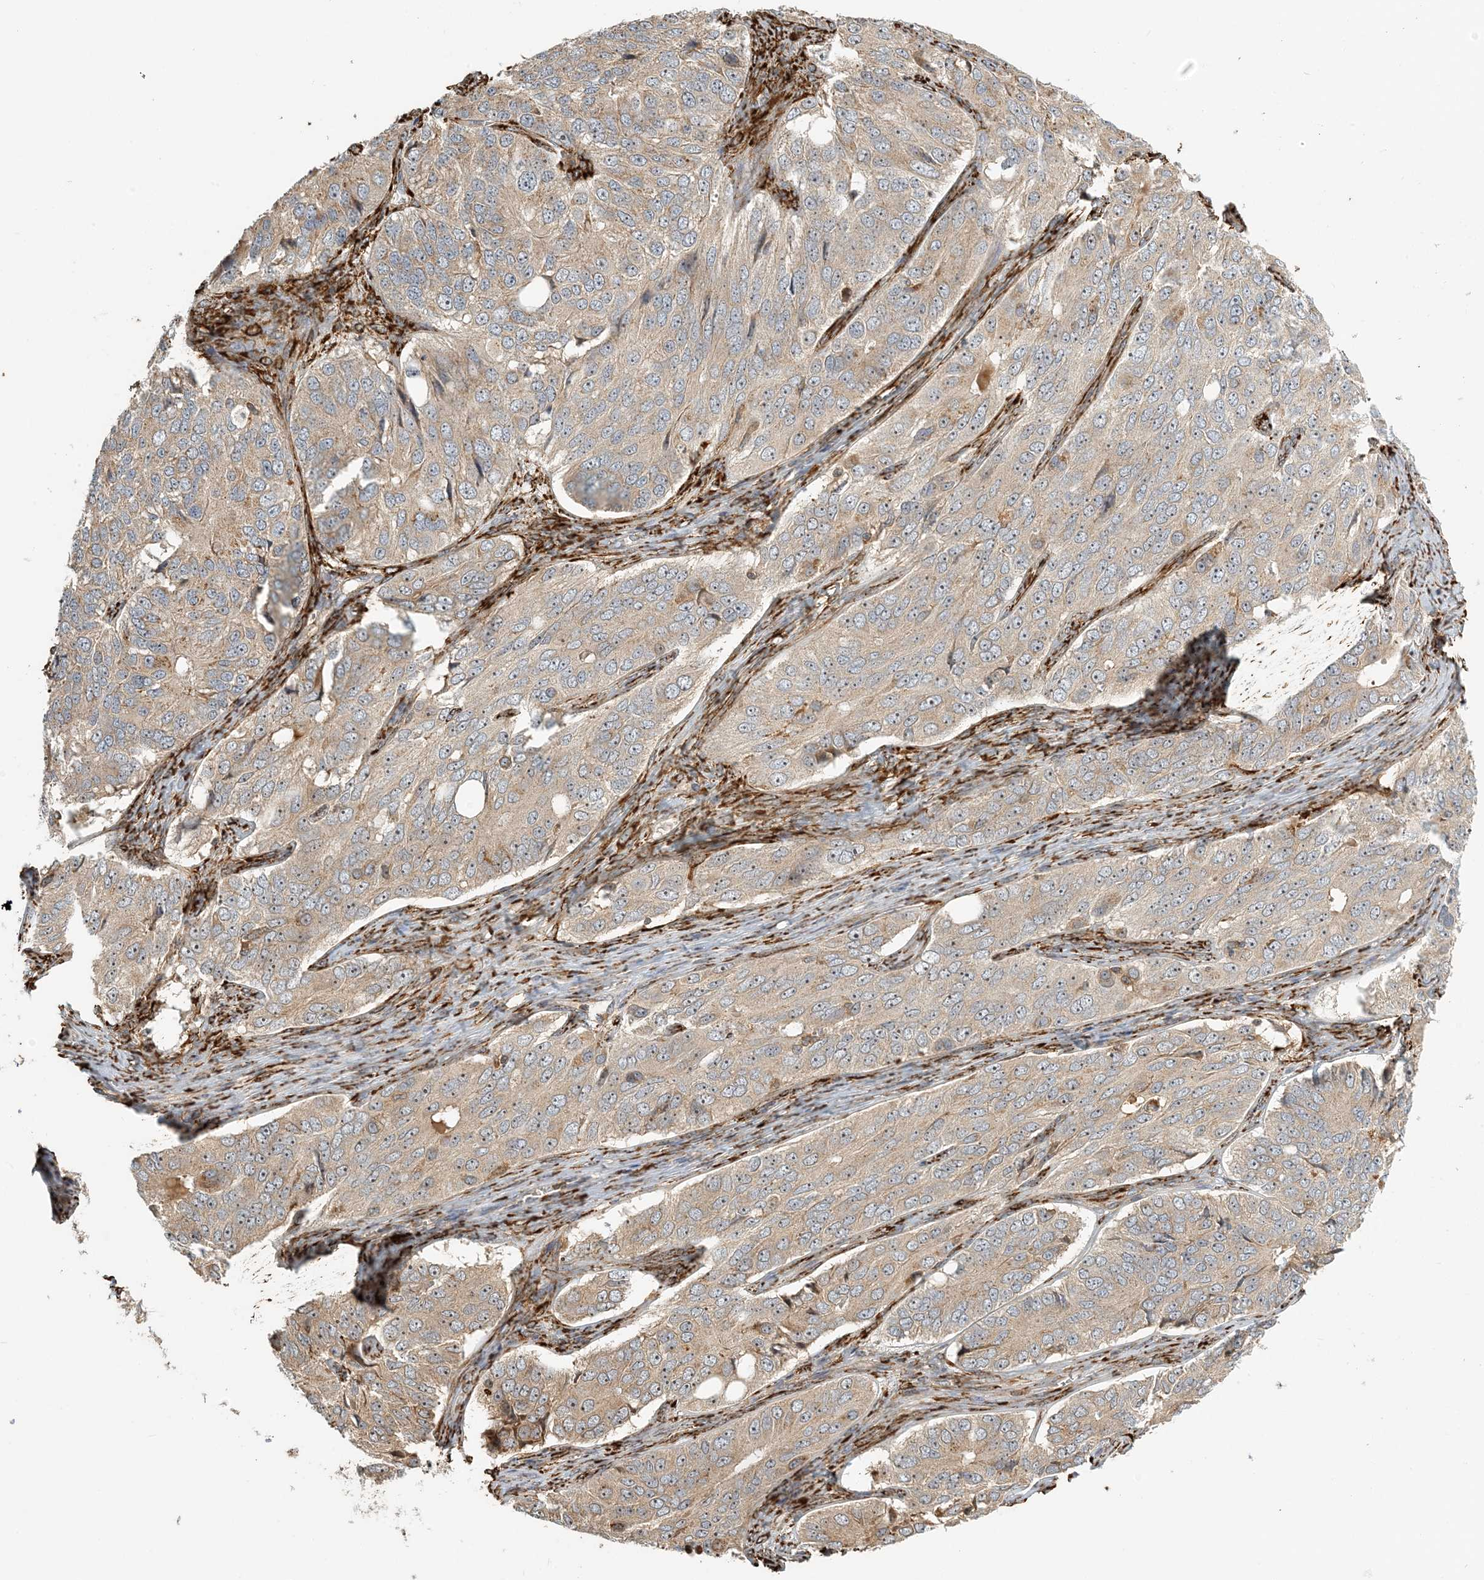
{"staining": {"intensity": "weak", "quantity": "25%-75%", "location": "cytoplasmic/membranous"}, "tissue": "ovarian cancer", "cell_type": "Tumor cells", "image_type": "cancer", "snomed": [{"axis": "morphology", "description": "Carcinoma, endometroid"}, {"axis": "topography", "description": "Ovary"}], "caption": "The immunohistochemical stain shows weak cytoplasmic/membranous staining in tumor cells of ovarian endometroid carcinoma tissue.", "gene": "COLEC11", "patient": {"sex": "female", "age": 51}}